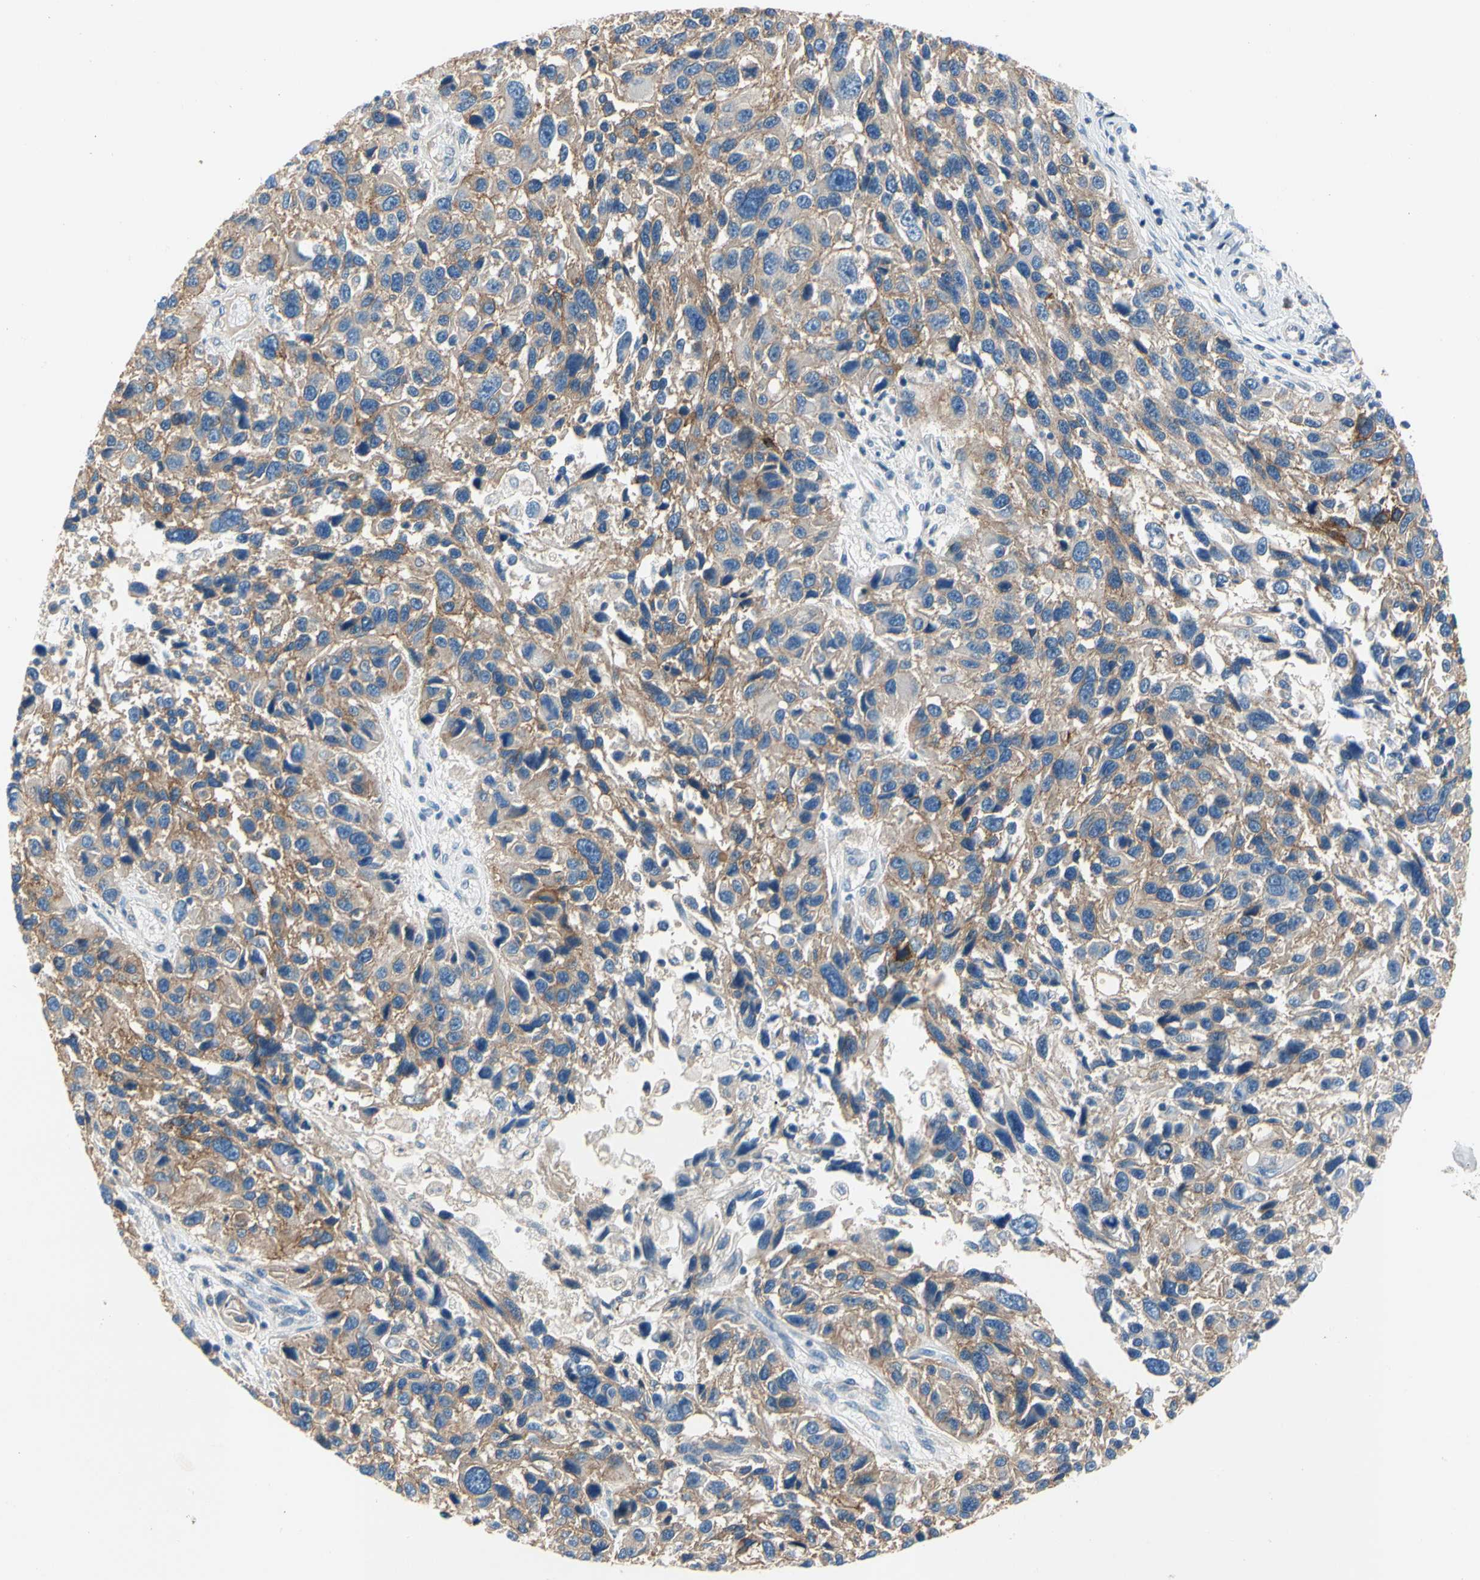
{"staining": {"intensity": "moderate", "quantity": "25%-75%", "location": "cytoplasmic/membranous"}, "tissue": "melanoma", "cell_type": "Tumor cells", "image_type": "cancer", "snomed": [{"axis": "morphology", "description": "Malignant melanoma, NOS"}, {"axis": "topography", "description": "Skin"}], "caption": "A photomicrograph of human melanoma stained for a protein reveals moderate cytoplasmic/membranous brown staining in tumor cells.", "gene": "CA14", "patient": {"sex": "male", "age": 53}}